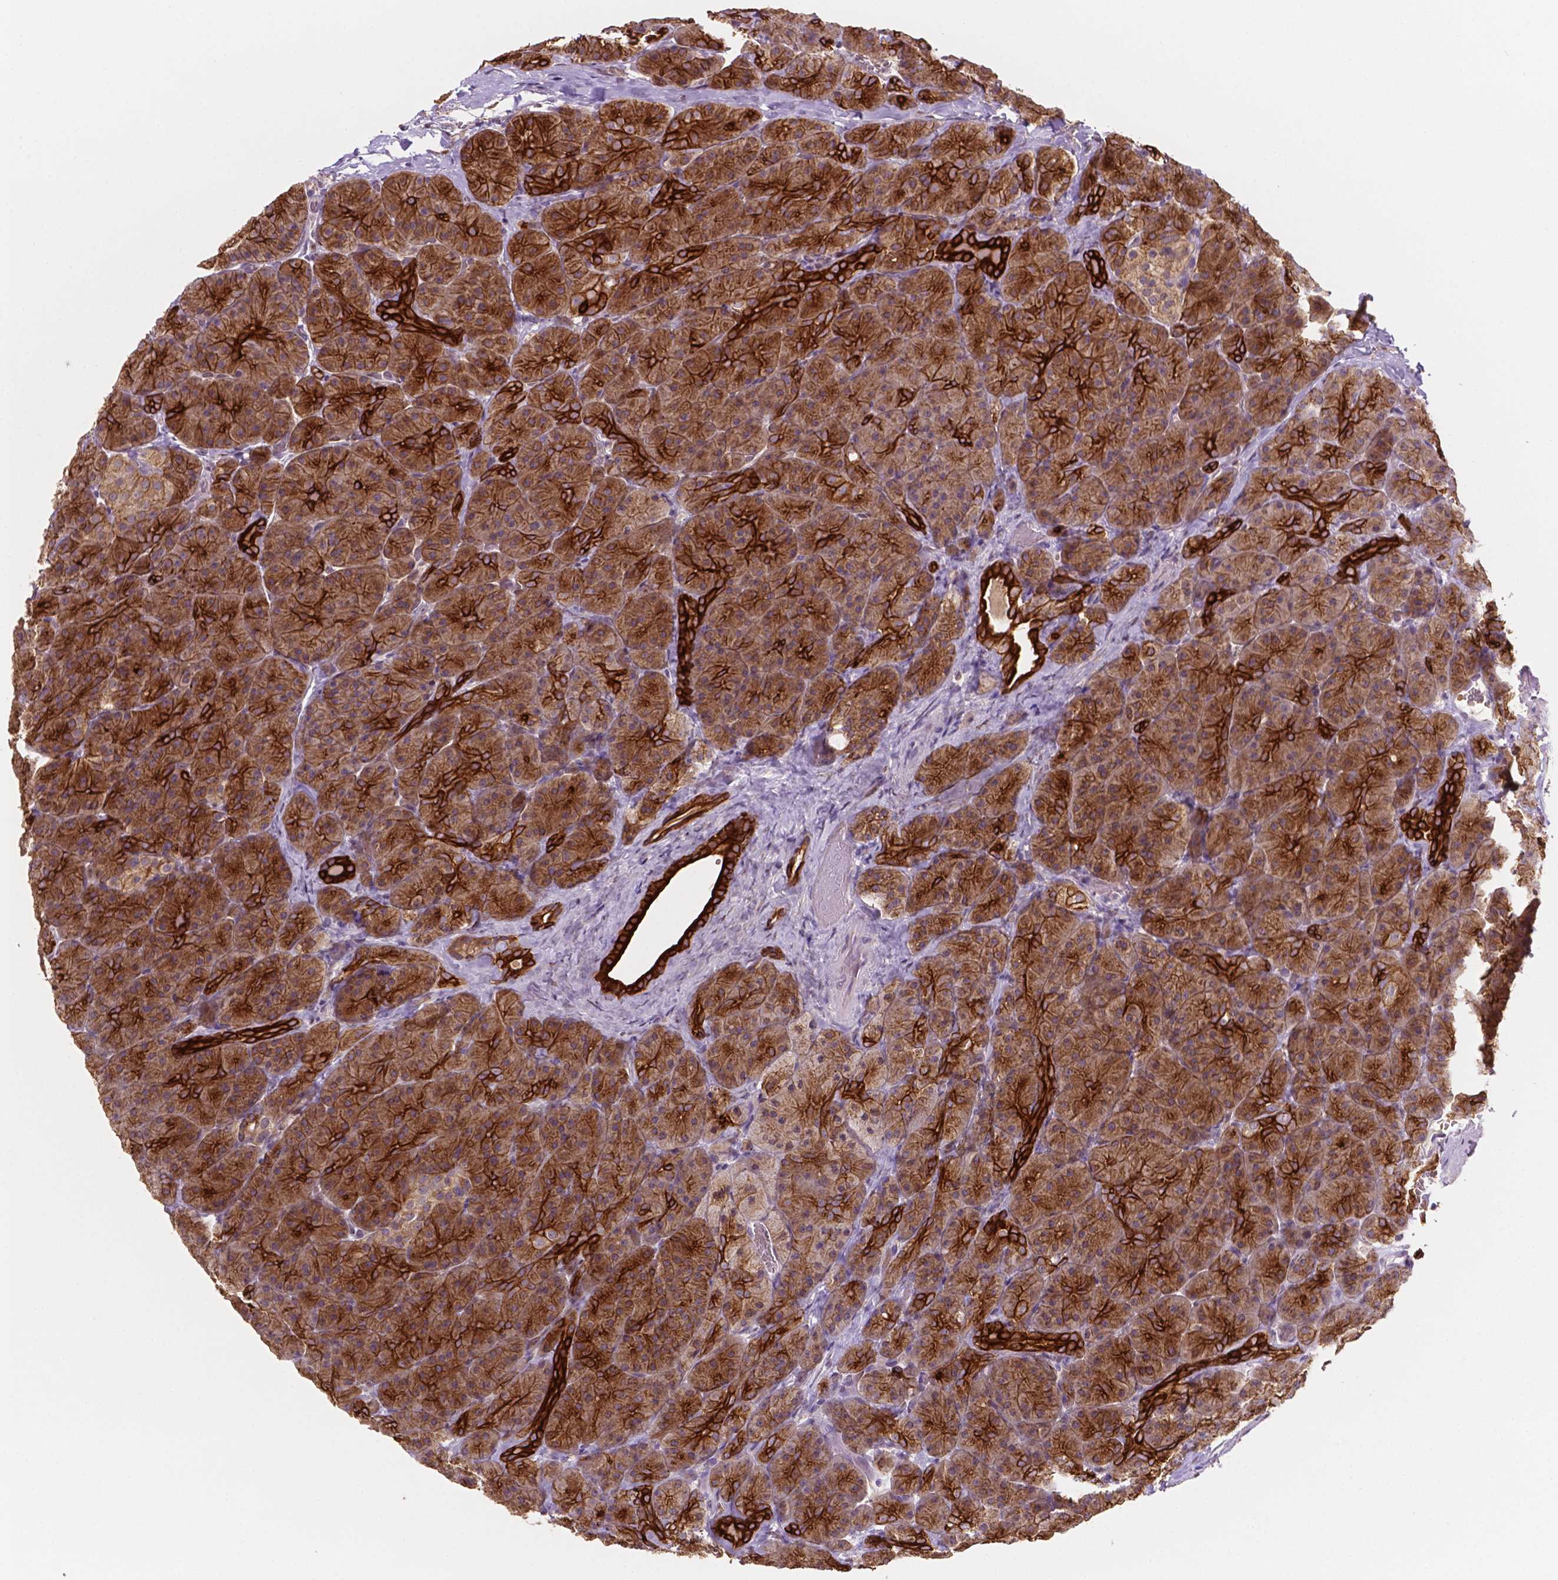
{"staining": {"intensity": "strong", "quantity": ">75%", "location": "cytoplasmic/membranous"}, "tissue": "pancreas", "cell_type": "Exocrine glandular cells", "image_type": "normal", "snomed": [{"axis": "morphology", "description": "Normal tissue, NOS"}, {"axis": "topography", "description": "Pancreas"}], "caption": "DAB immunohistochemical staining of benign human pancreas reveals strong cytoplasmic/membranous protein positivity in approximately >75% of exocrine glandular cells.", "gene": "SHLD3", "patient": {"sex": "male", "age": 57}}